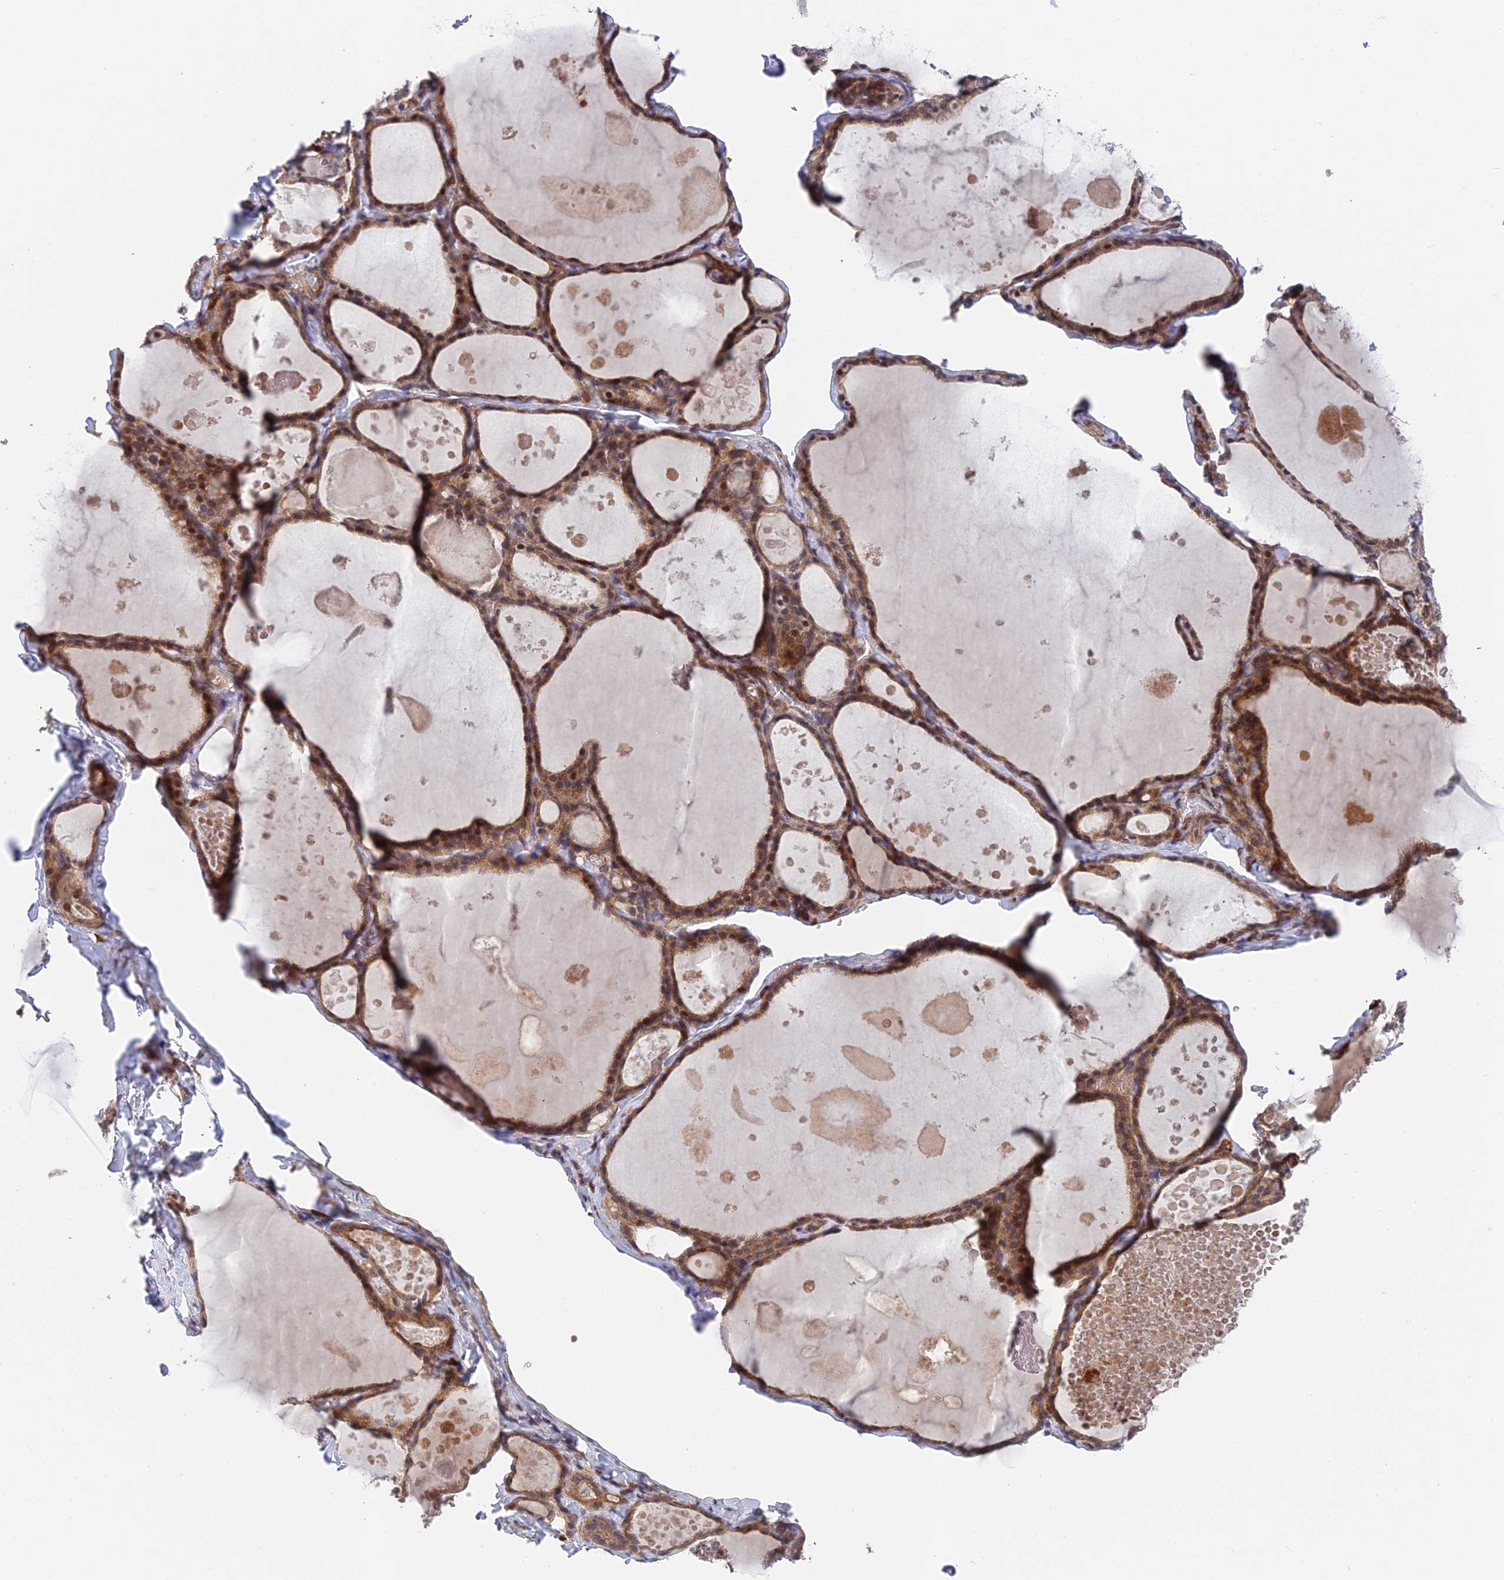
{"staining": {"intensity": "moderate", "quantity": ">75%", "location": "cytoplasmic/membranous,nuclear"}, "tissue": "thyroid gland", "cell_type": "Glandular cells", "image_type": "normal", "snomed": [{"axis": "morphology", "description": "Normal tissue, NOS"}, {"axis": "topography", "description": "Thyroid gland"}], "caption": "Moderate cytoplasmic/membranous,nuclear positivity is present in approximately >75% of glandular cells in unremarkable thyroid gland.", "gene": "UROS", "patient": {"sex": "male", "age": 56}}